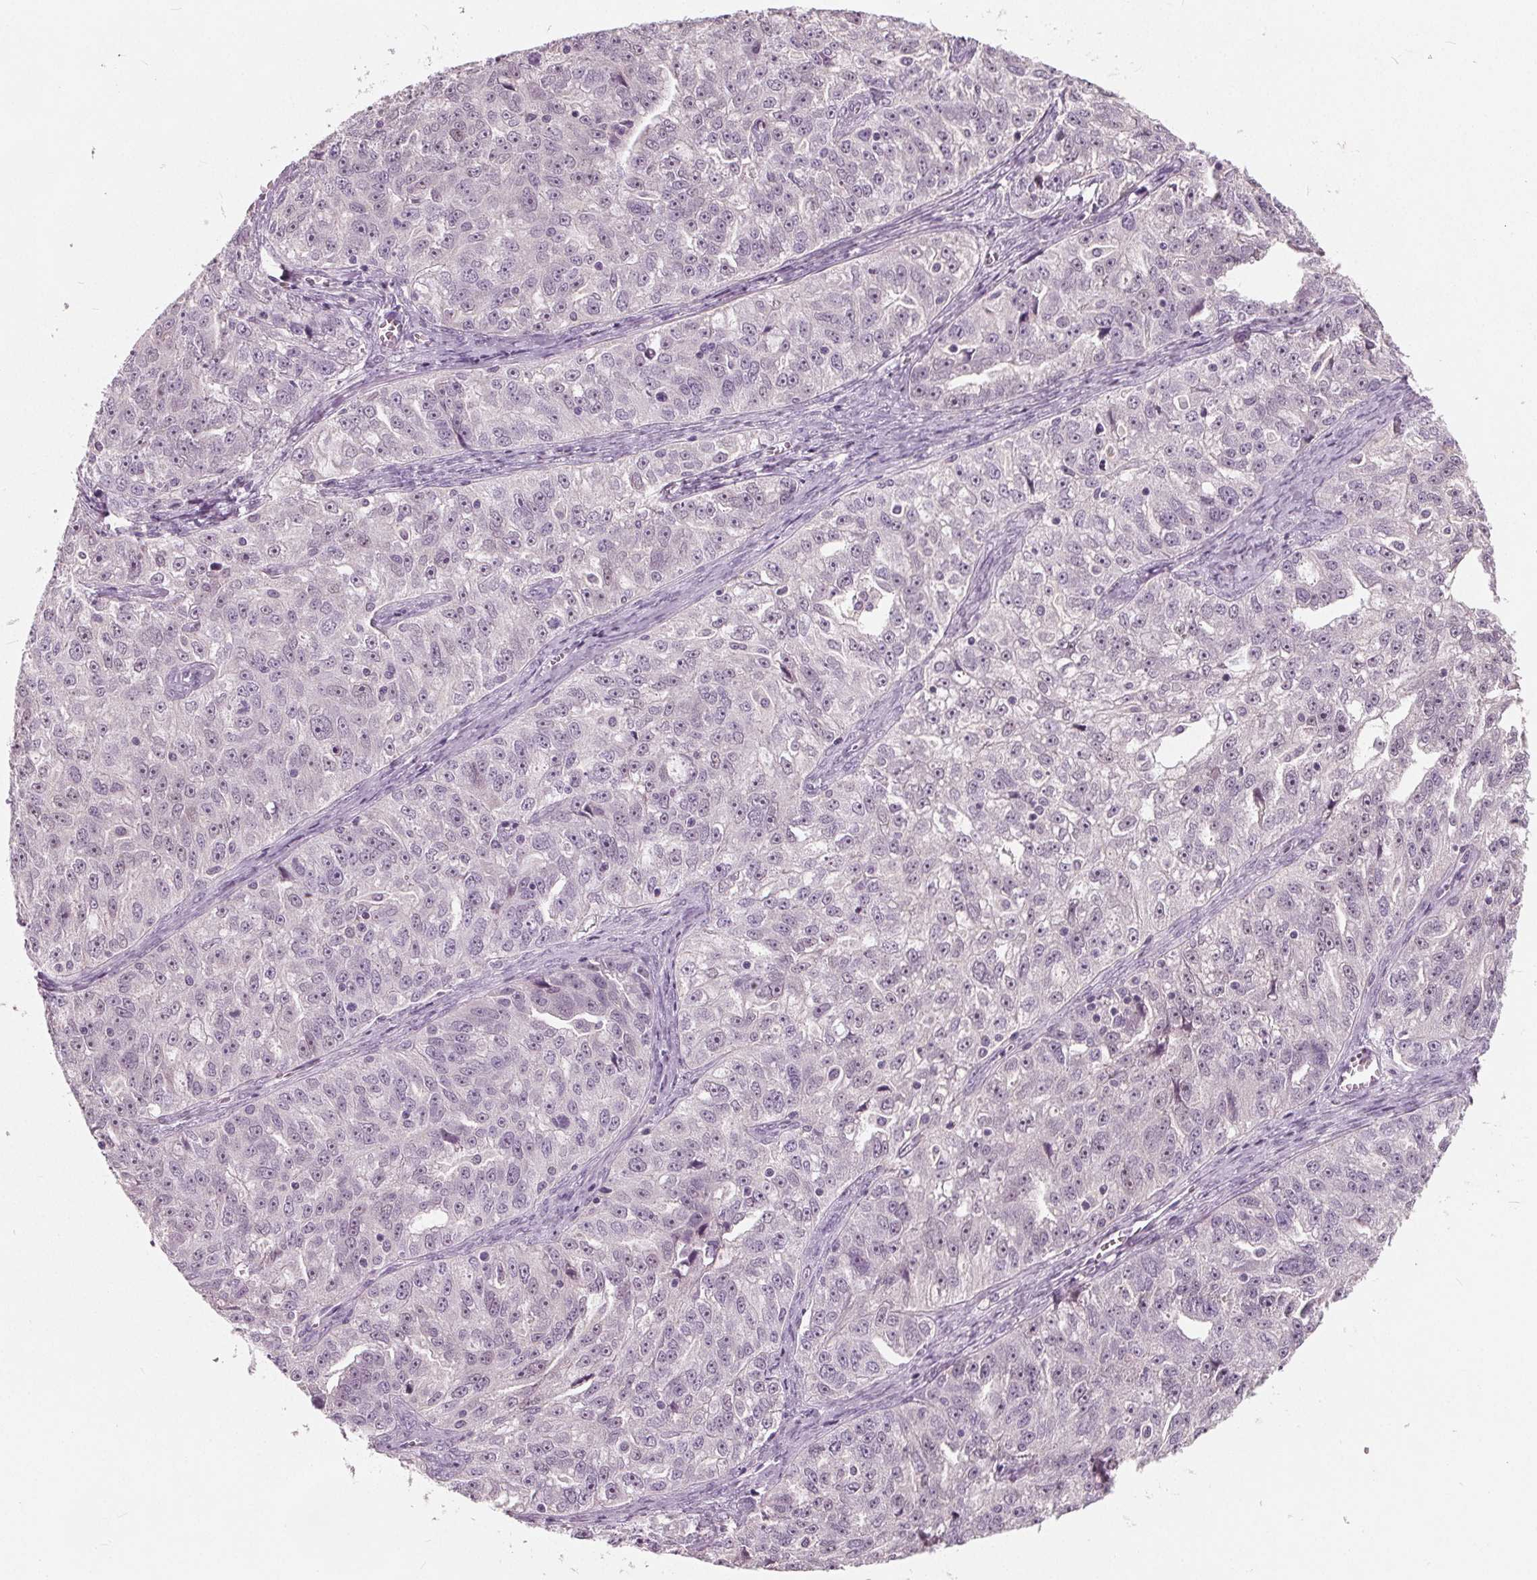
{"staining": {"intensity": "negative", "quantity": "none", "location": "none"}, "tissue": "ovarian cancer", "cell_type": "Tumor cells", "image_type": "cancer", "snomed": [{"axis": "morphology", "description": "Cystadenocarcinoma, serous, NOS"}, {"axis": "topography", "description": "Ovary"}], "caption": "Ovarian cancer was stained to show a protein in brown. There is no significant expression in tumor cells.", "gene": "TKFC", "patient": {"sex": "female", "age": 51}}